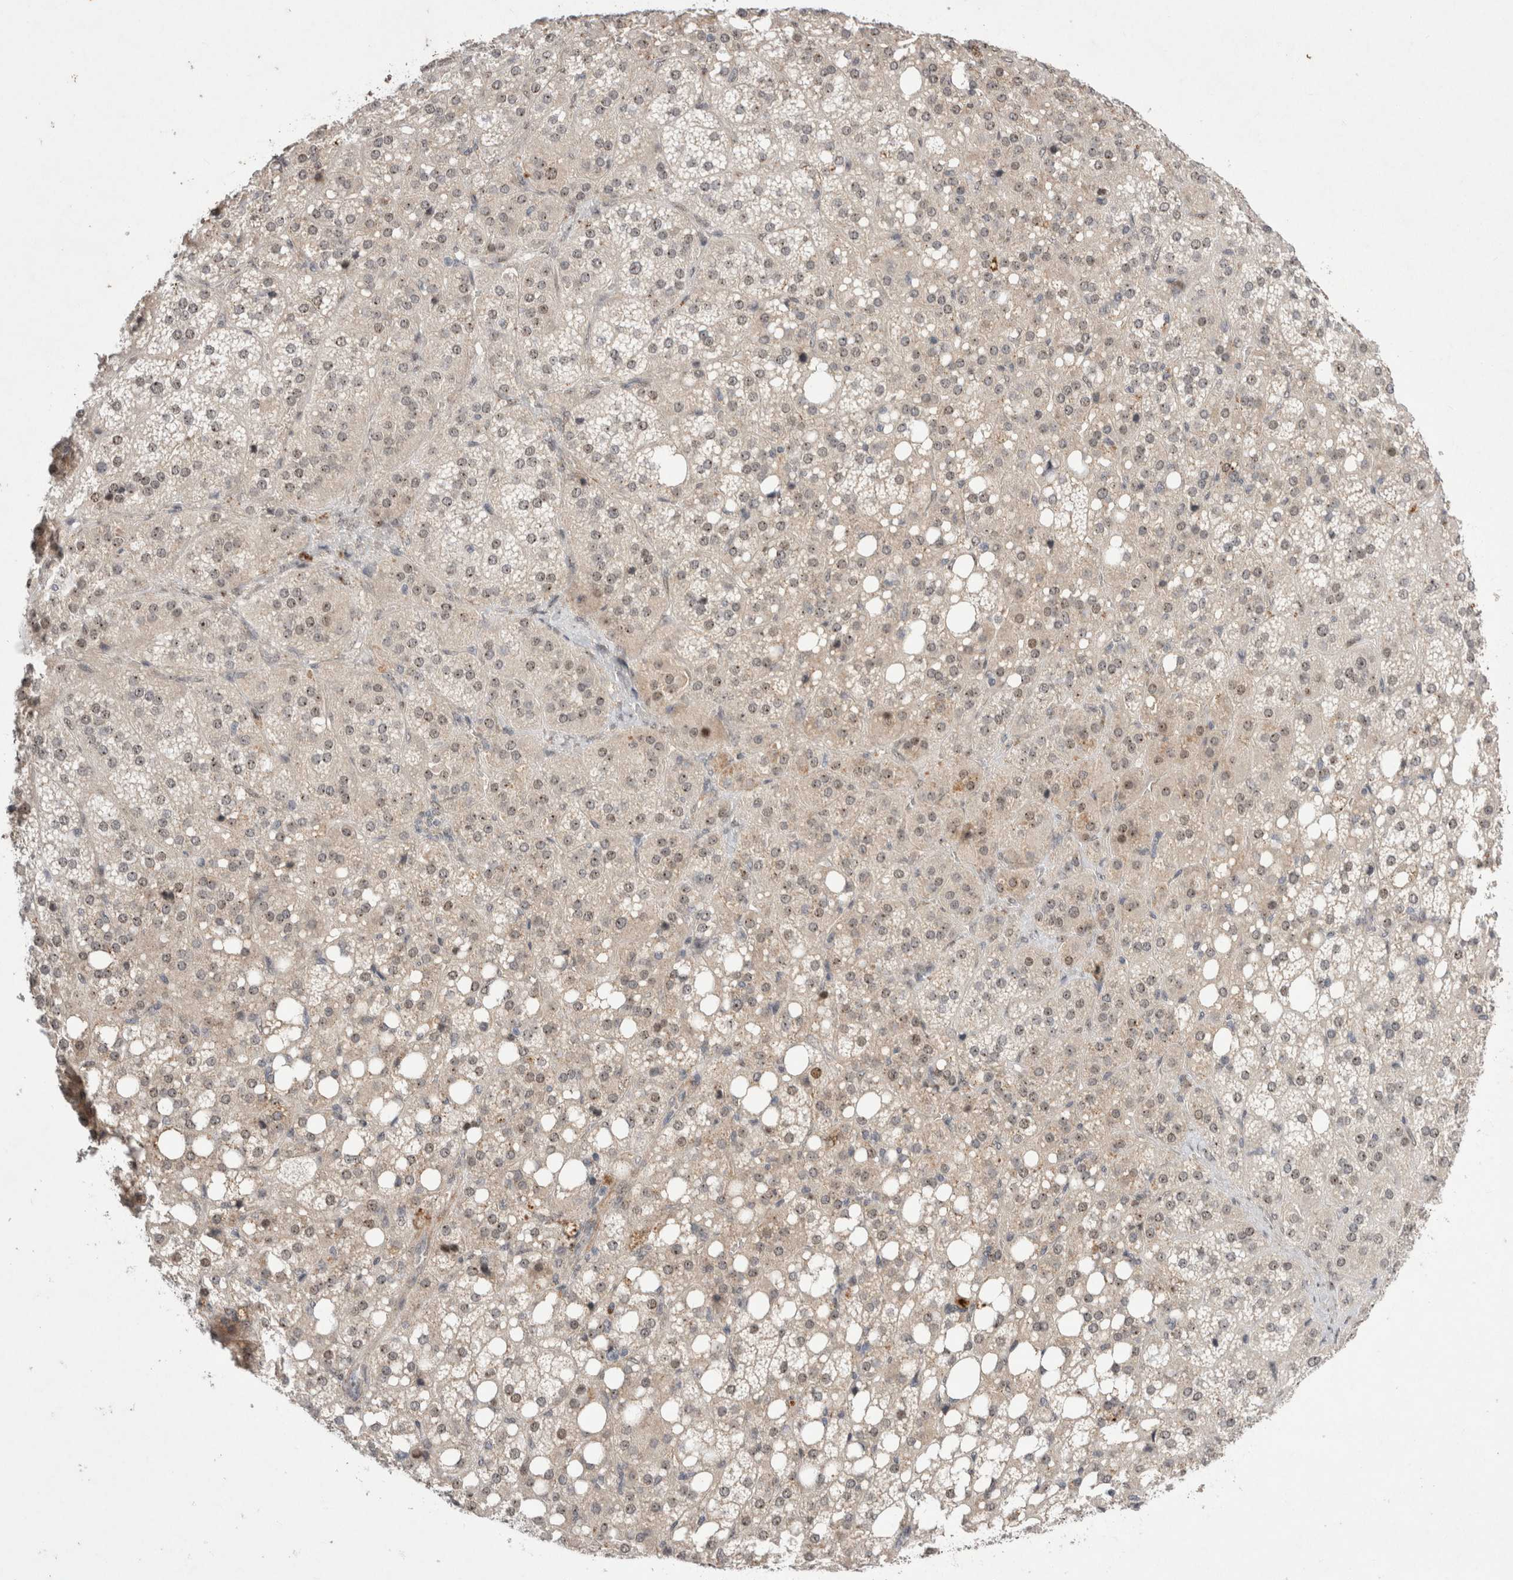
{"staining": {"intensity": "moderate", "quantity": "25%-75%", "location": "cytoplasmic/membranous,nuclear"}, "tissue": "adrenal gland", "cell_type": "Glandular cells", "image_type": "normal", "snomed": [{"axis": "morphology", "description": "Normal tissue, NOS"}, {"axis": "topography", "description": "Adrenal gland"}], "caption": "Immunohistochemistry micrograph of benign adrenal gland: adrenal gland stained using immunohistochemistry reveals medium levels of moderate protein expression localized specifically in the cytoplasmic/membranous,nuclear of glandular cells, appearing as a cytoplasmic/membranous,nuclear brown color.", "gene": "STK11", "patient": {"sex": "female", "age": 59}}